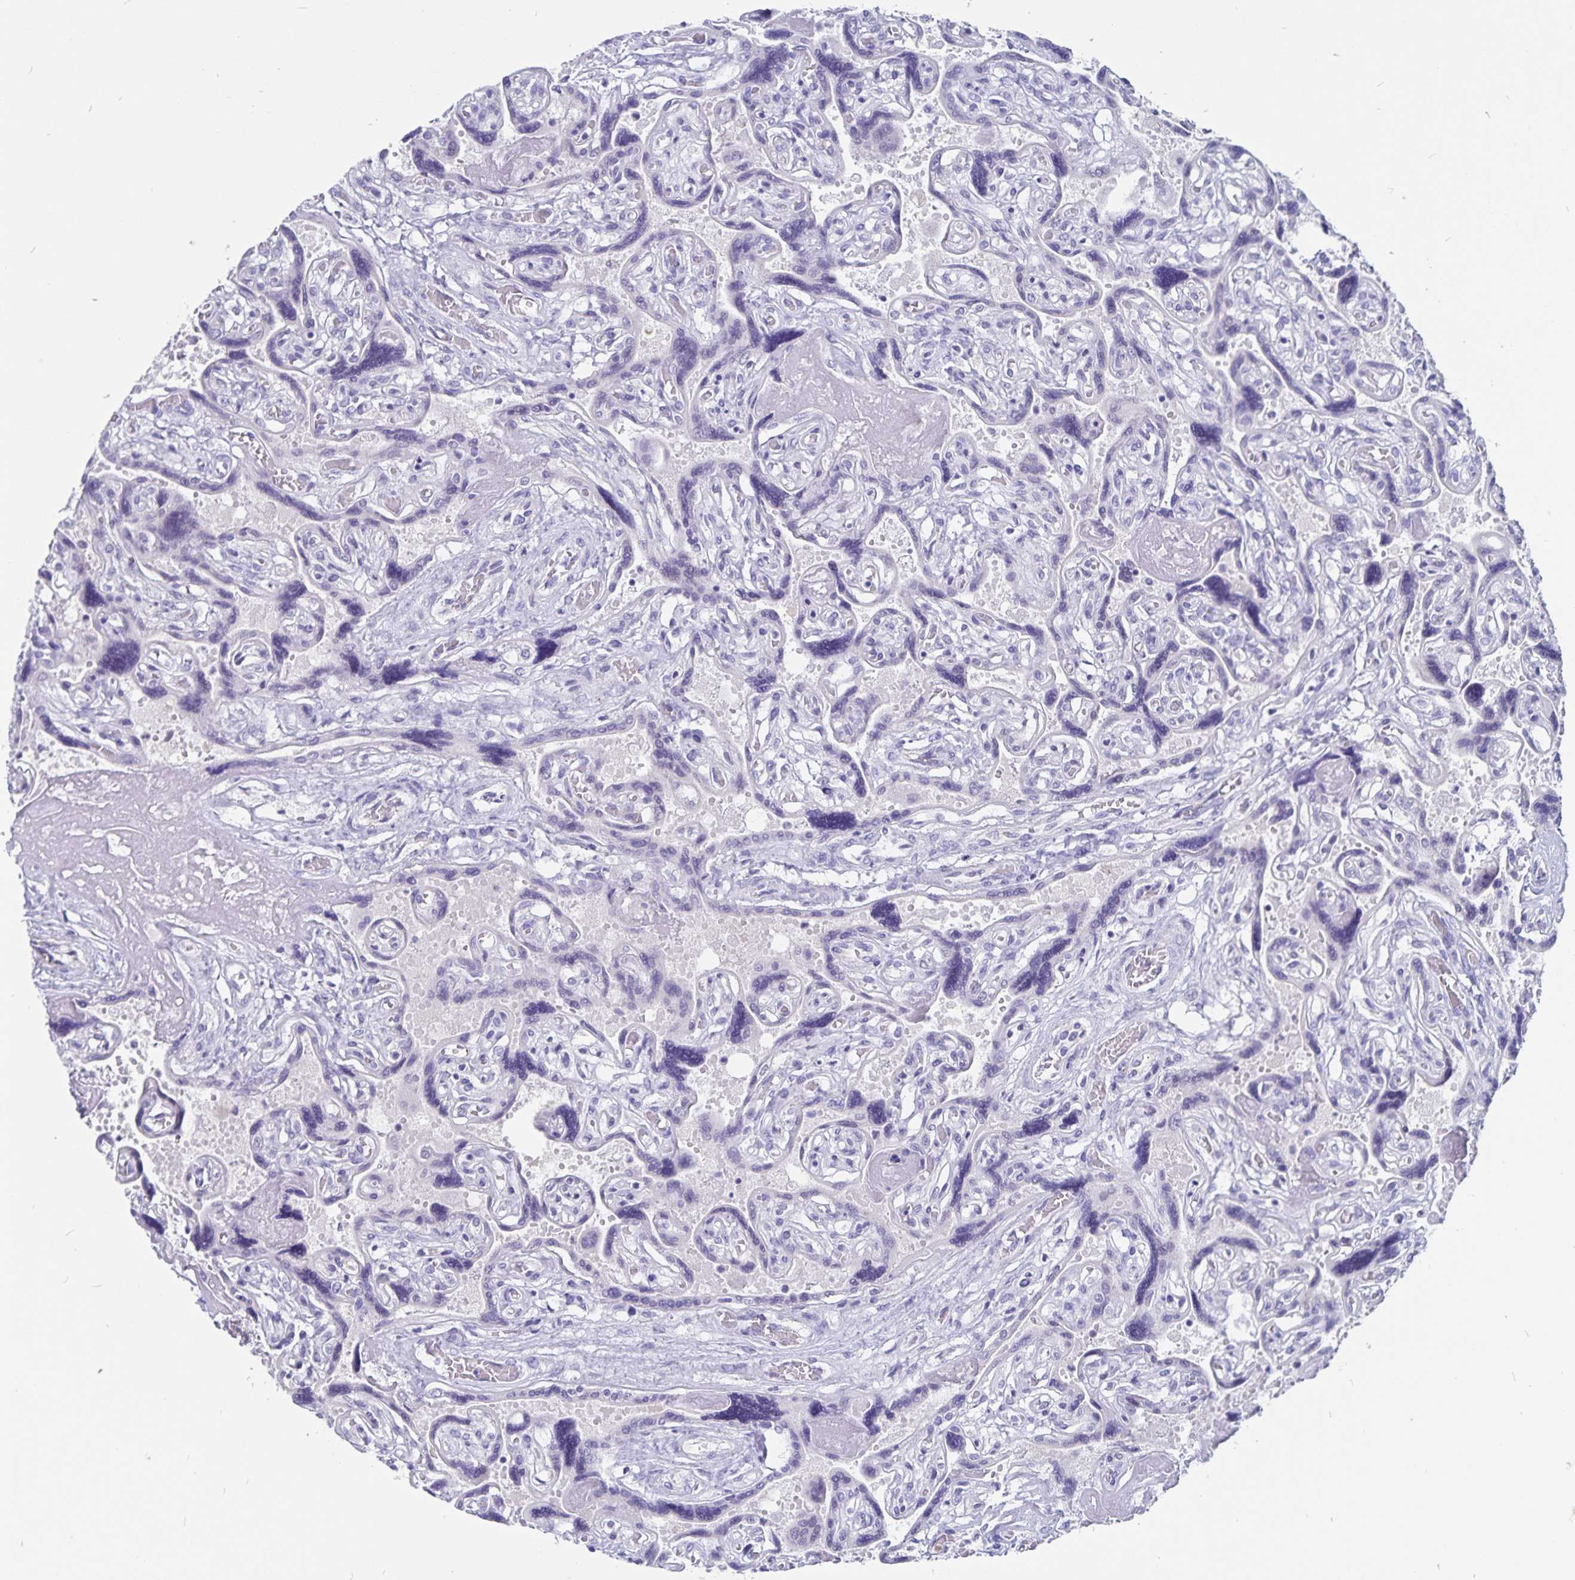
{"staining": {"intensity": "negative", "quantity": "none", "location": "none"}, "tissue": "placenta", "cell_type": "Decidual cells", "image_type": "normal", "snomed": [{"axis": "morphology", "description": "Normal tissue, NOS"}, {"axis": "topography", "description": "Placenta"}], "caption": "Placenta stained for a protein using immunohistochemistry (IHC) demonstrates no staining decidual cells.", "gene": "SNTN", "patient": {"sex": "female", "age": 32}}